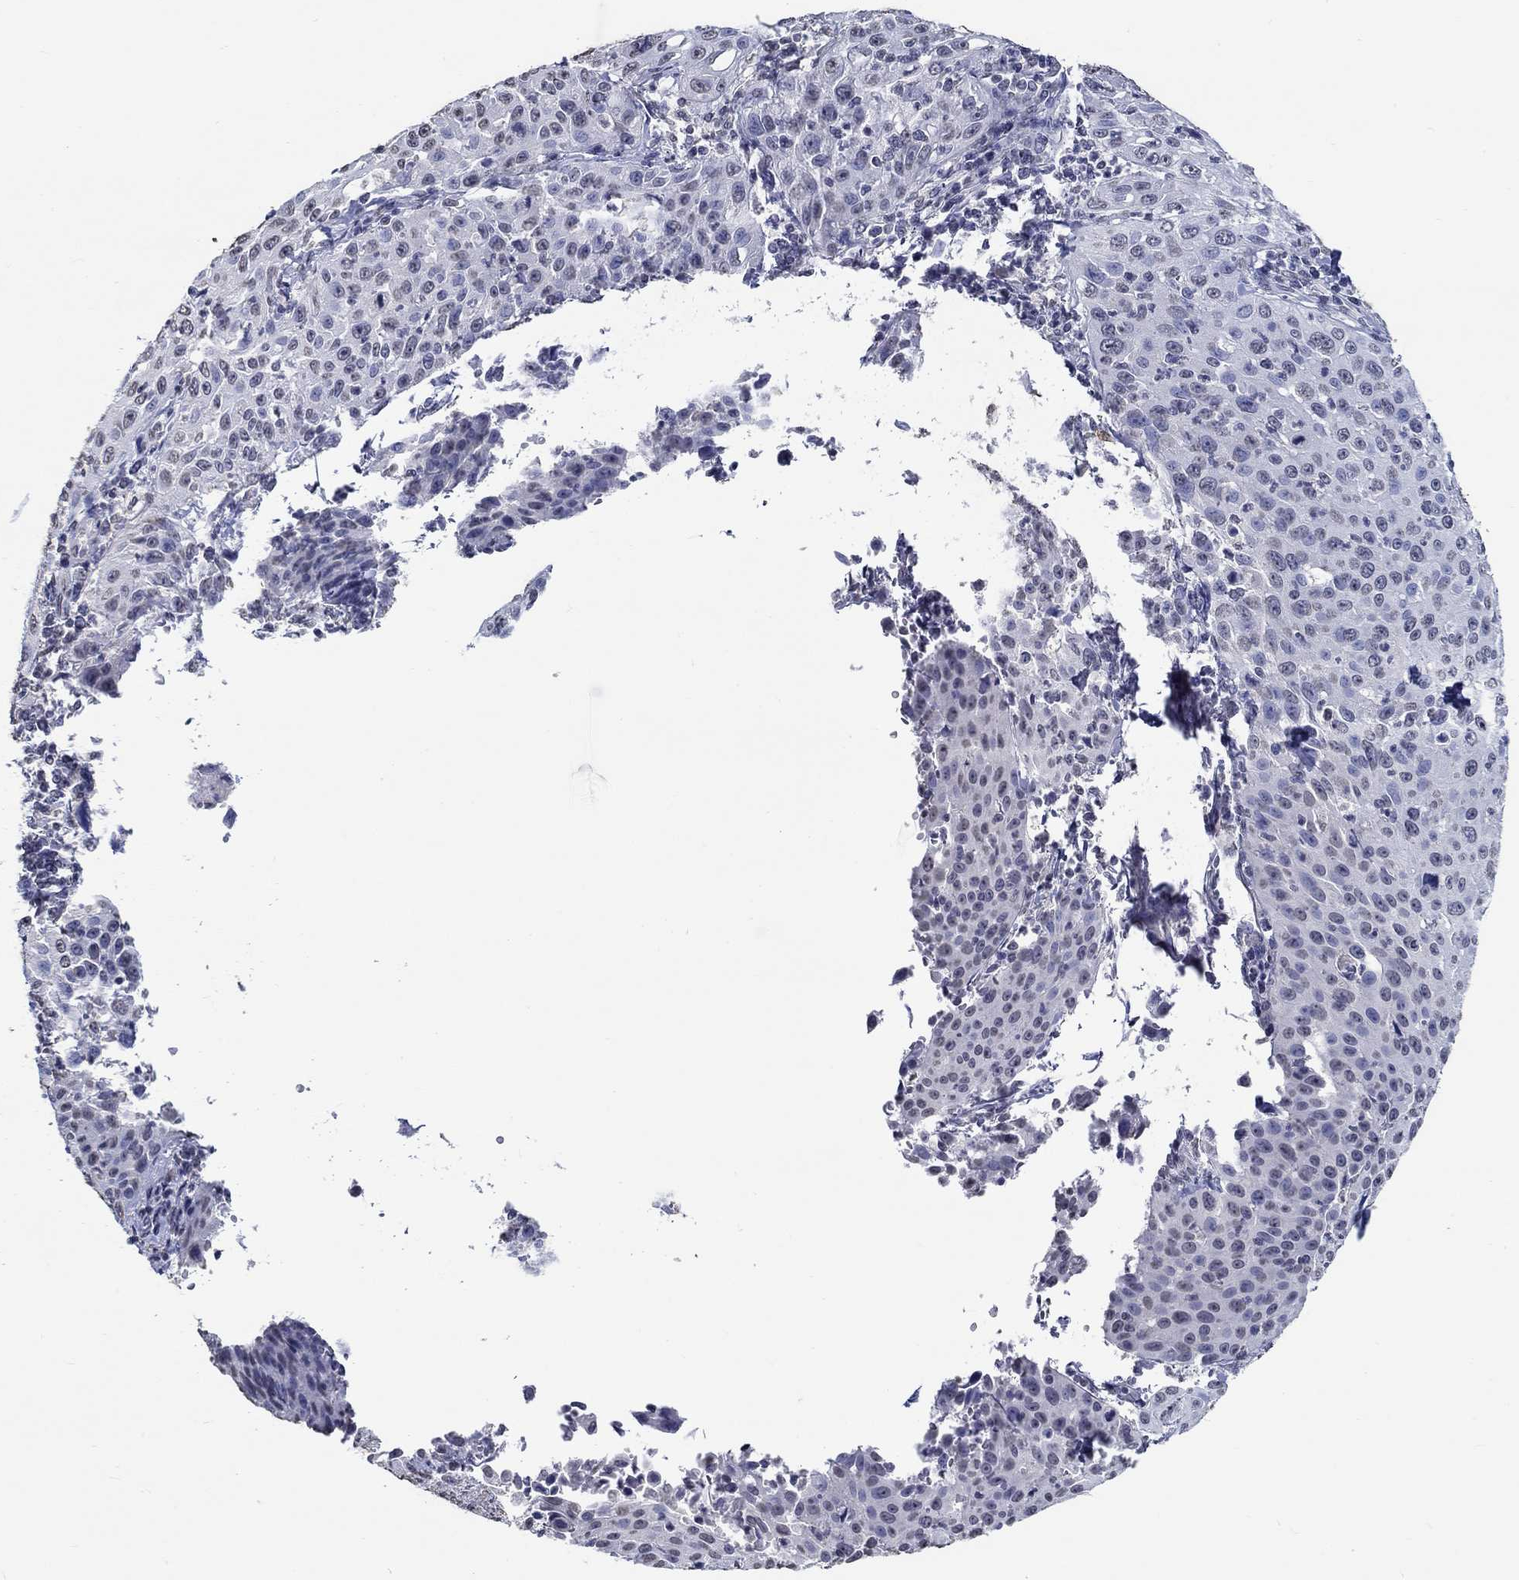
{"staining": {"intensity": "negative", "quantity": "none", "location": "none"}, "tissue": "cervical cancer", "cell_type": "Tumor cells", "image_type": "cancer", "snomed": [{"axis": "morphology", "description": "Squamous cell carcinoma, NOS"}, {"axis": "topography", "description": "Cervix"}], "caption": "Tumor cells show no significant expression in squamous cell carcinoma (cervical). (Stains: DAB (3,3'-diaminobenzidine) immunohistochemistry with hematoxylin counter stain, Microscopy: brightfield microscopy at high magnification).", "gene": "PDE1B", "patient": {"sex": "female", "age": 26}}